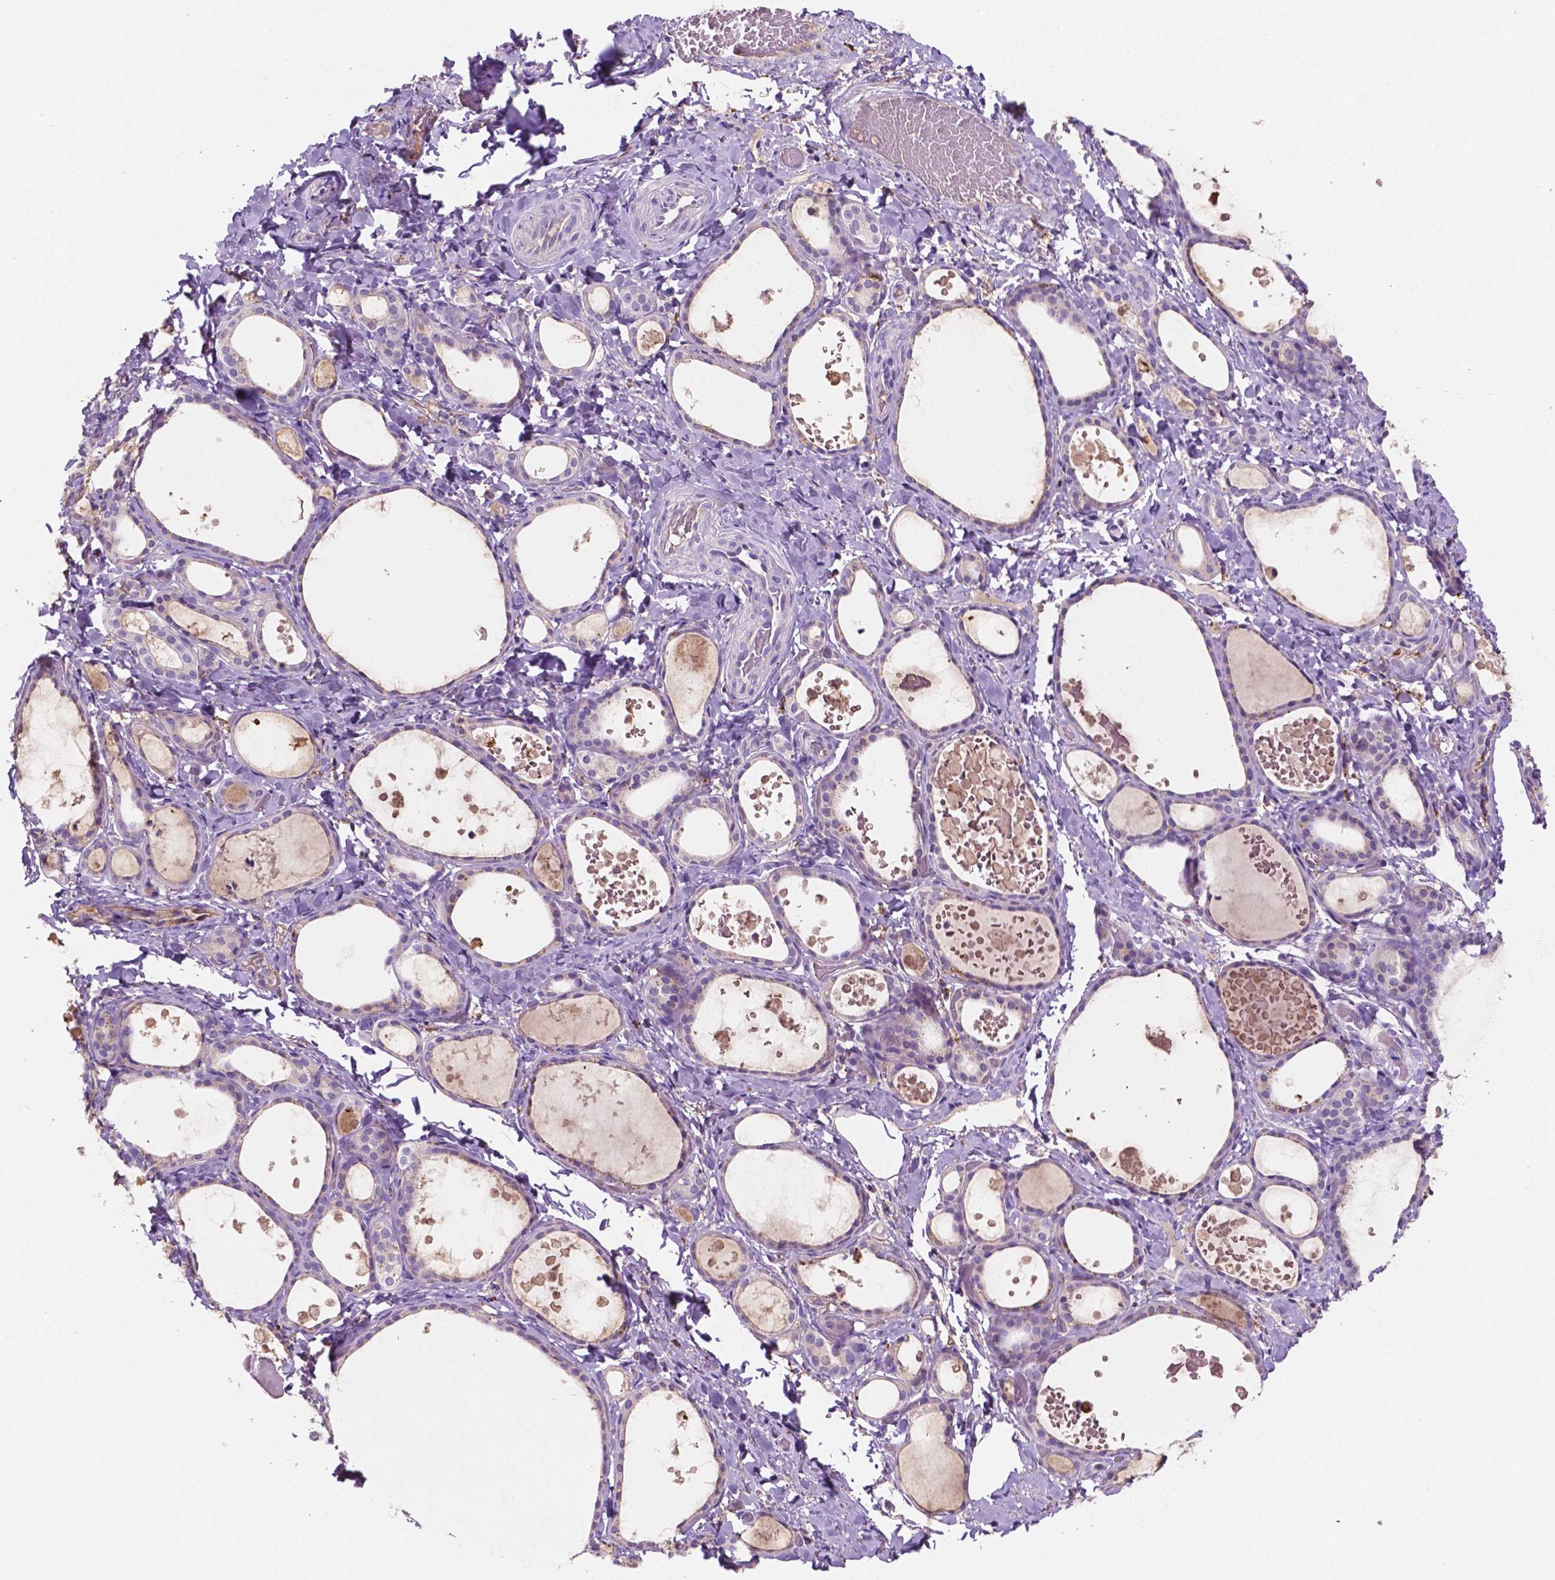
{"staining": {"intensity": "negative", "quantity": "none", "location": "none"}, "tissue": "thyroid gland", "cell_type": "Glandular cells", "image_type": "normal", "snomed": [{"axis": "morphology", "description": "Normal tissue, NOS"}, {"axis": "topography", "description": "Thyroid gland"}], "caption": "This is an immunohistochemistry photomicrograph of normal human thyroid gland. There is no positivity in glandular cells.", "gene": "MKRN2OS", "patient": {"sex": "female", "age": 56}}